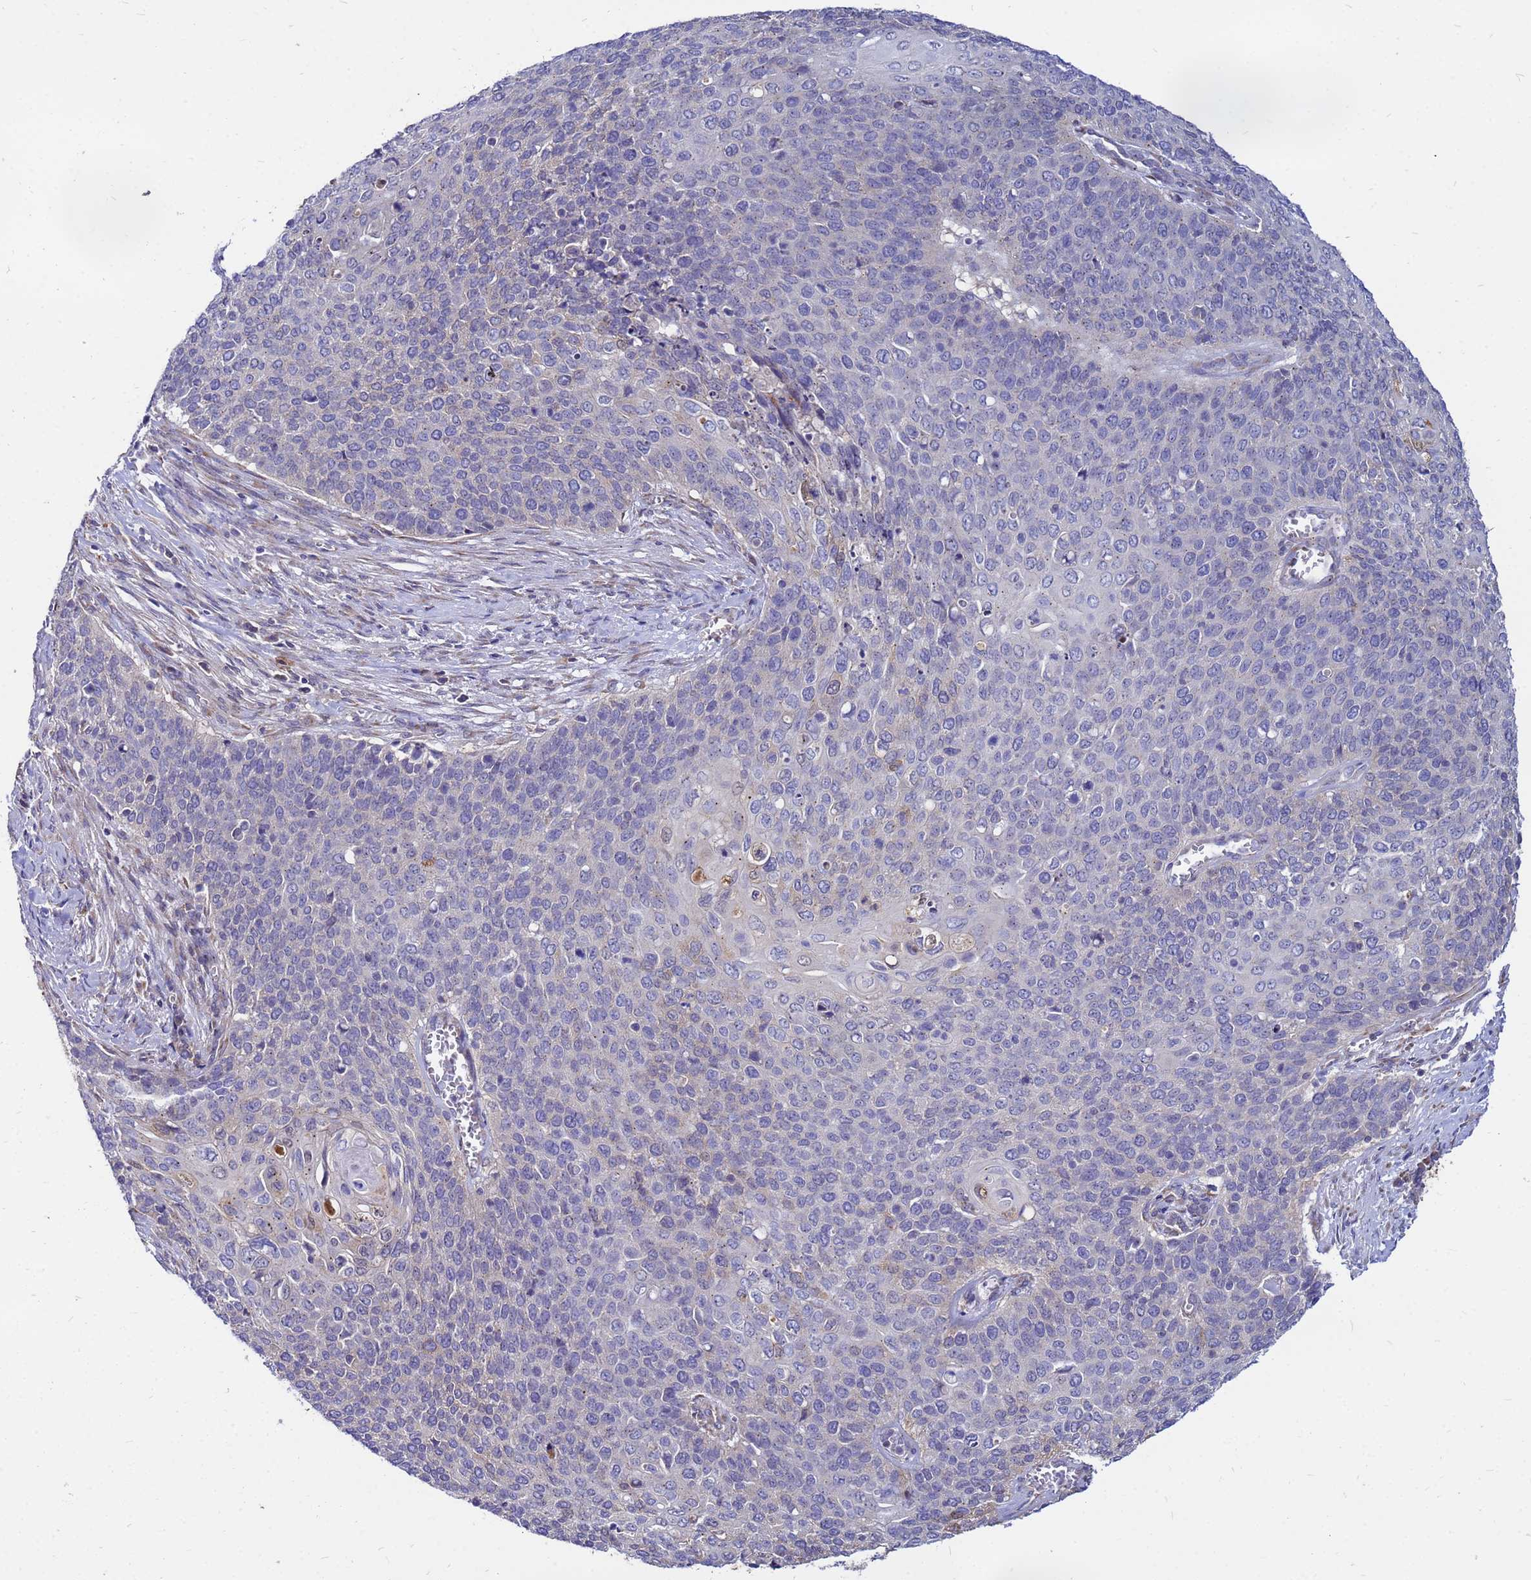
{"staining": {"intensity": "negative", "quantity": "none", "location": "none"}, "tissue": "cervical cancer", "cell_type": "Tumor cells", "image_type": "cancer", "snomed": [{"axis": "morphology", "description": "Squamous cell carcinoma, NOS"}, {"axis": "topography", "description": "Cervix"}], "caption": "High power microscopy photomicrograph of an IHC micrograph of cervical cancer (squamous cell carcinoma), revealing no significant staining in tumor cells.", "gene": "MOB2", "patient": {"sex": "female", "age": 39}}